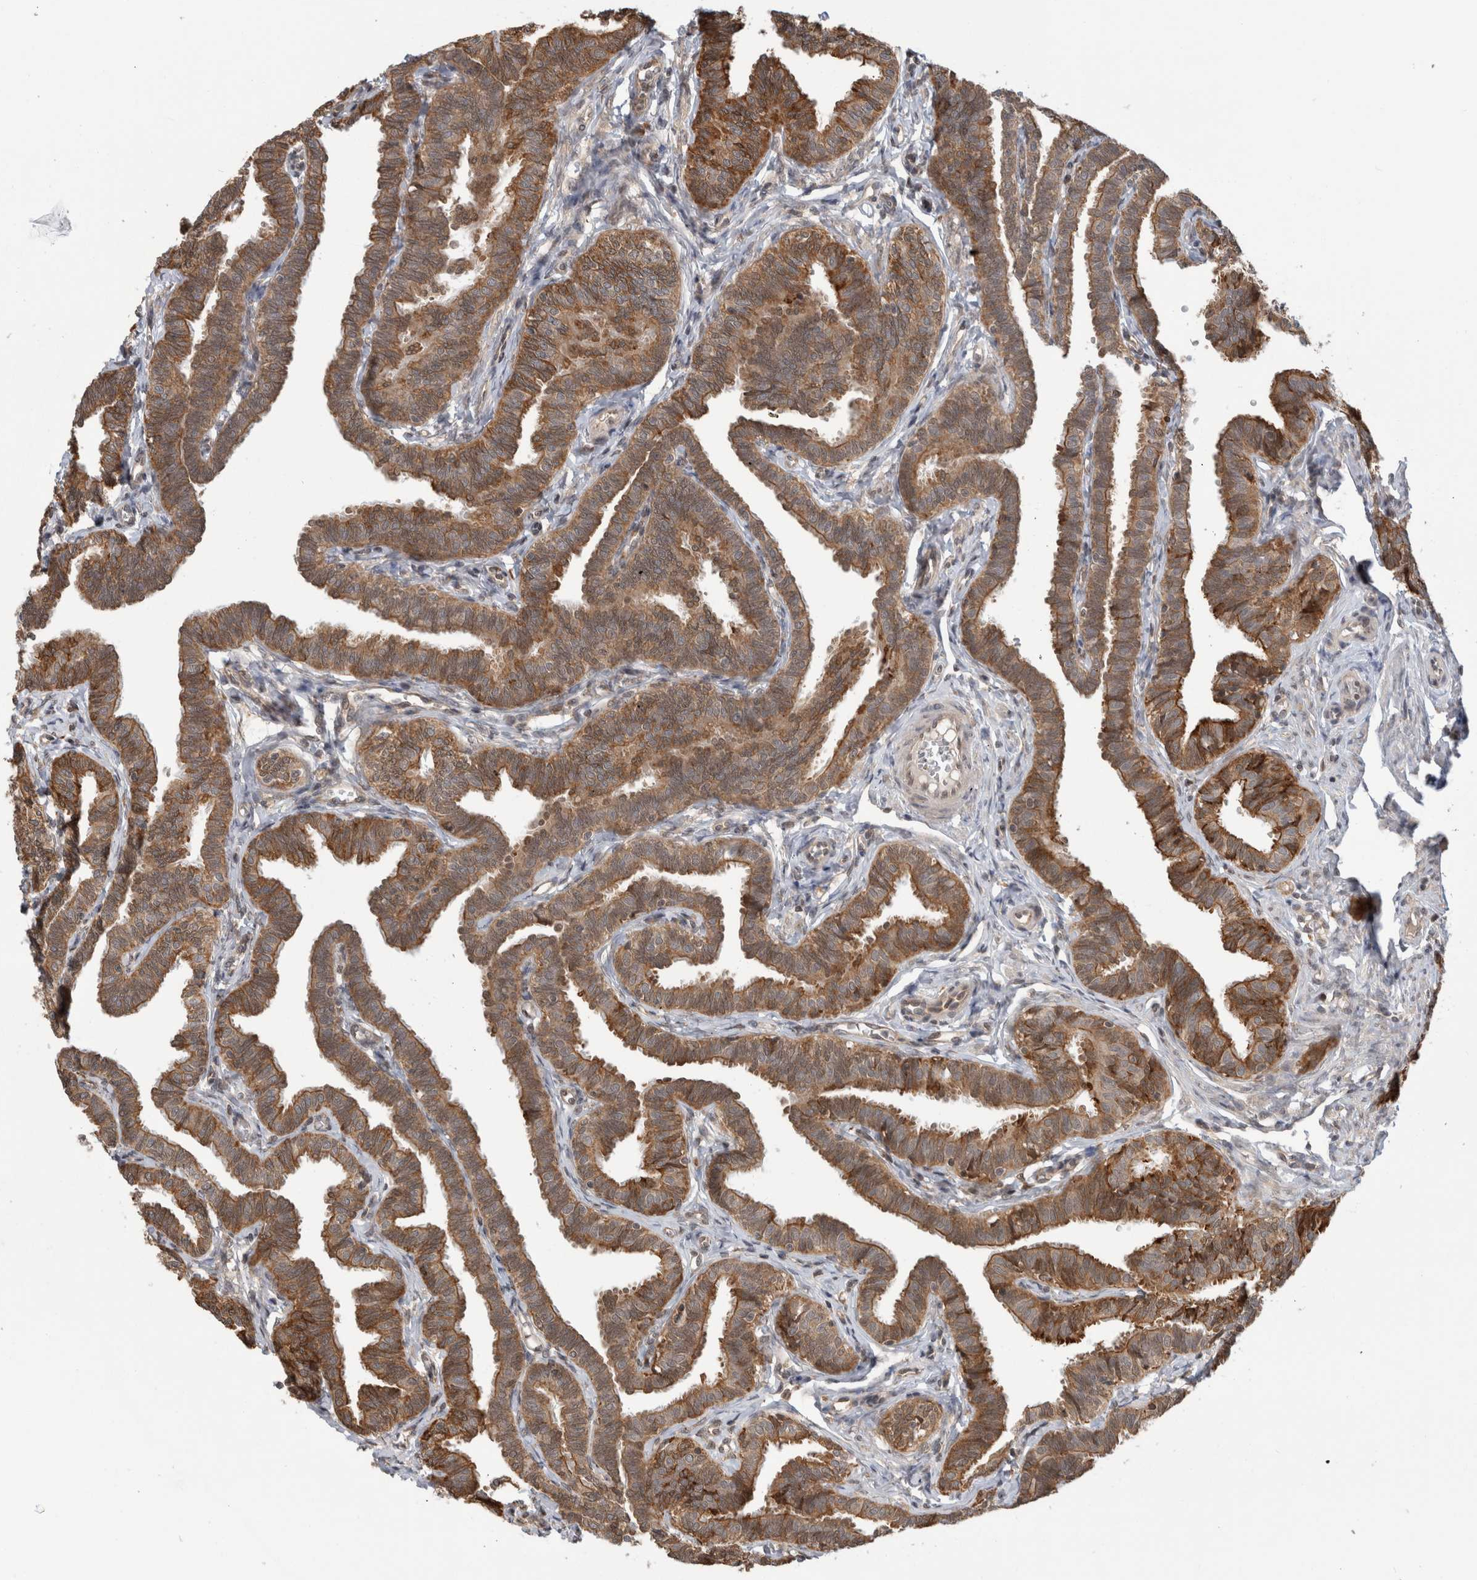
{"staining": {"intensity": "moderate", "quantity": ">75%", "location": "cytoplasmic/membranous"}, "tissue": "fallopian tube", "cell_type": "Glandular cells", "image_type": "normal", "snomed": [{"axis": "morphology", "description": "Normal tissue, NOS"}, {"axis": "topography", "description": "Fallopian tube"}, {"axis": "topography", "description": "Ovary"}], "caption": "Moderate cytoplasmic/membranous protein staining is present in about >75% of glandular cells in fallopian tube. The staining was performed using DAB (3,3'-diaminobenzidine) to visualize the protein expression in brown, while the nuclei were stained in blue with hematoxylin (Magnification: 20x).", "gene": "MS4A7", "patient": {"sex": "female", "age": 23}}